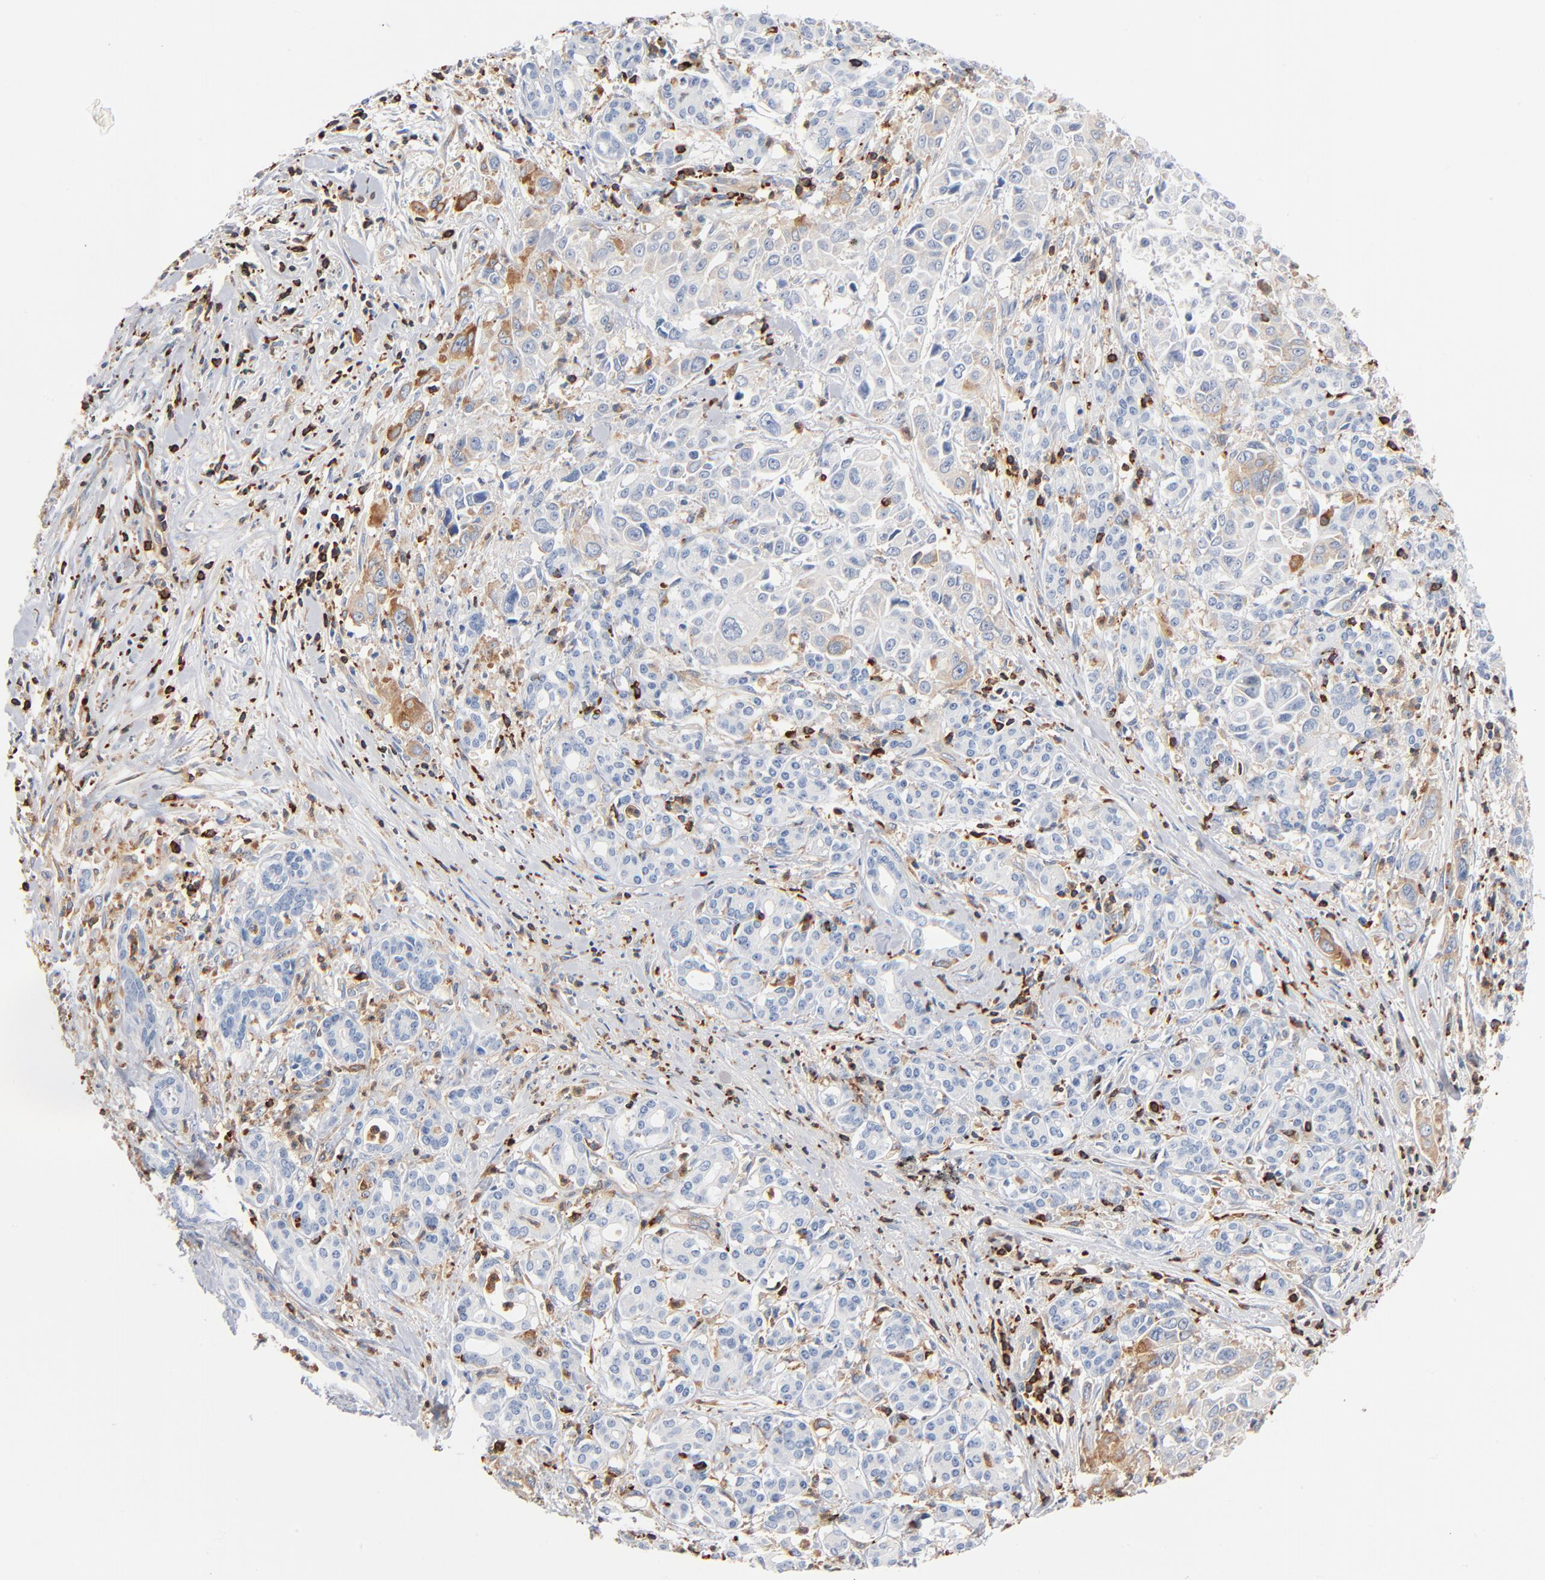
{"staining": {"intensity": "moderate", "quantity": "<25%", "location": "cytoplasmic/membranous"}, "tissue": "pancreatic cancer", "cell_type": "Tumor cells", "image_type": "cancer", "snomed": [{"axis": "morphology", "description": "Adenocarcinoma, NOS"}, {"axis": "topography", "description": "Pancreas"}], "caption": "This histopathology image demonstrates immunohistochemistry staining of human pancreatic adenocarcinoma, with low moderate cytoplasmic/membranous staining in approximately <25% of tumor cells.", "gene": "SH3KBP1", "patient": {"sex": "female", "age": 52}}